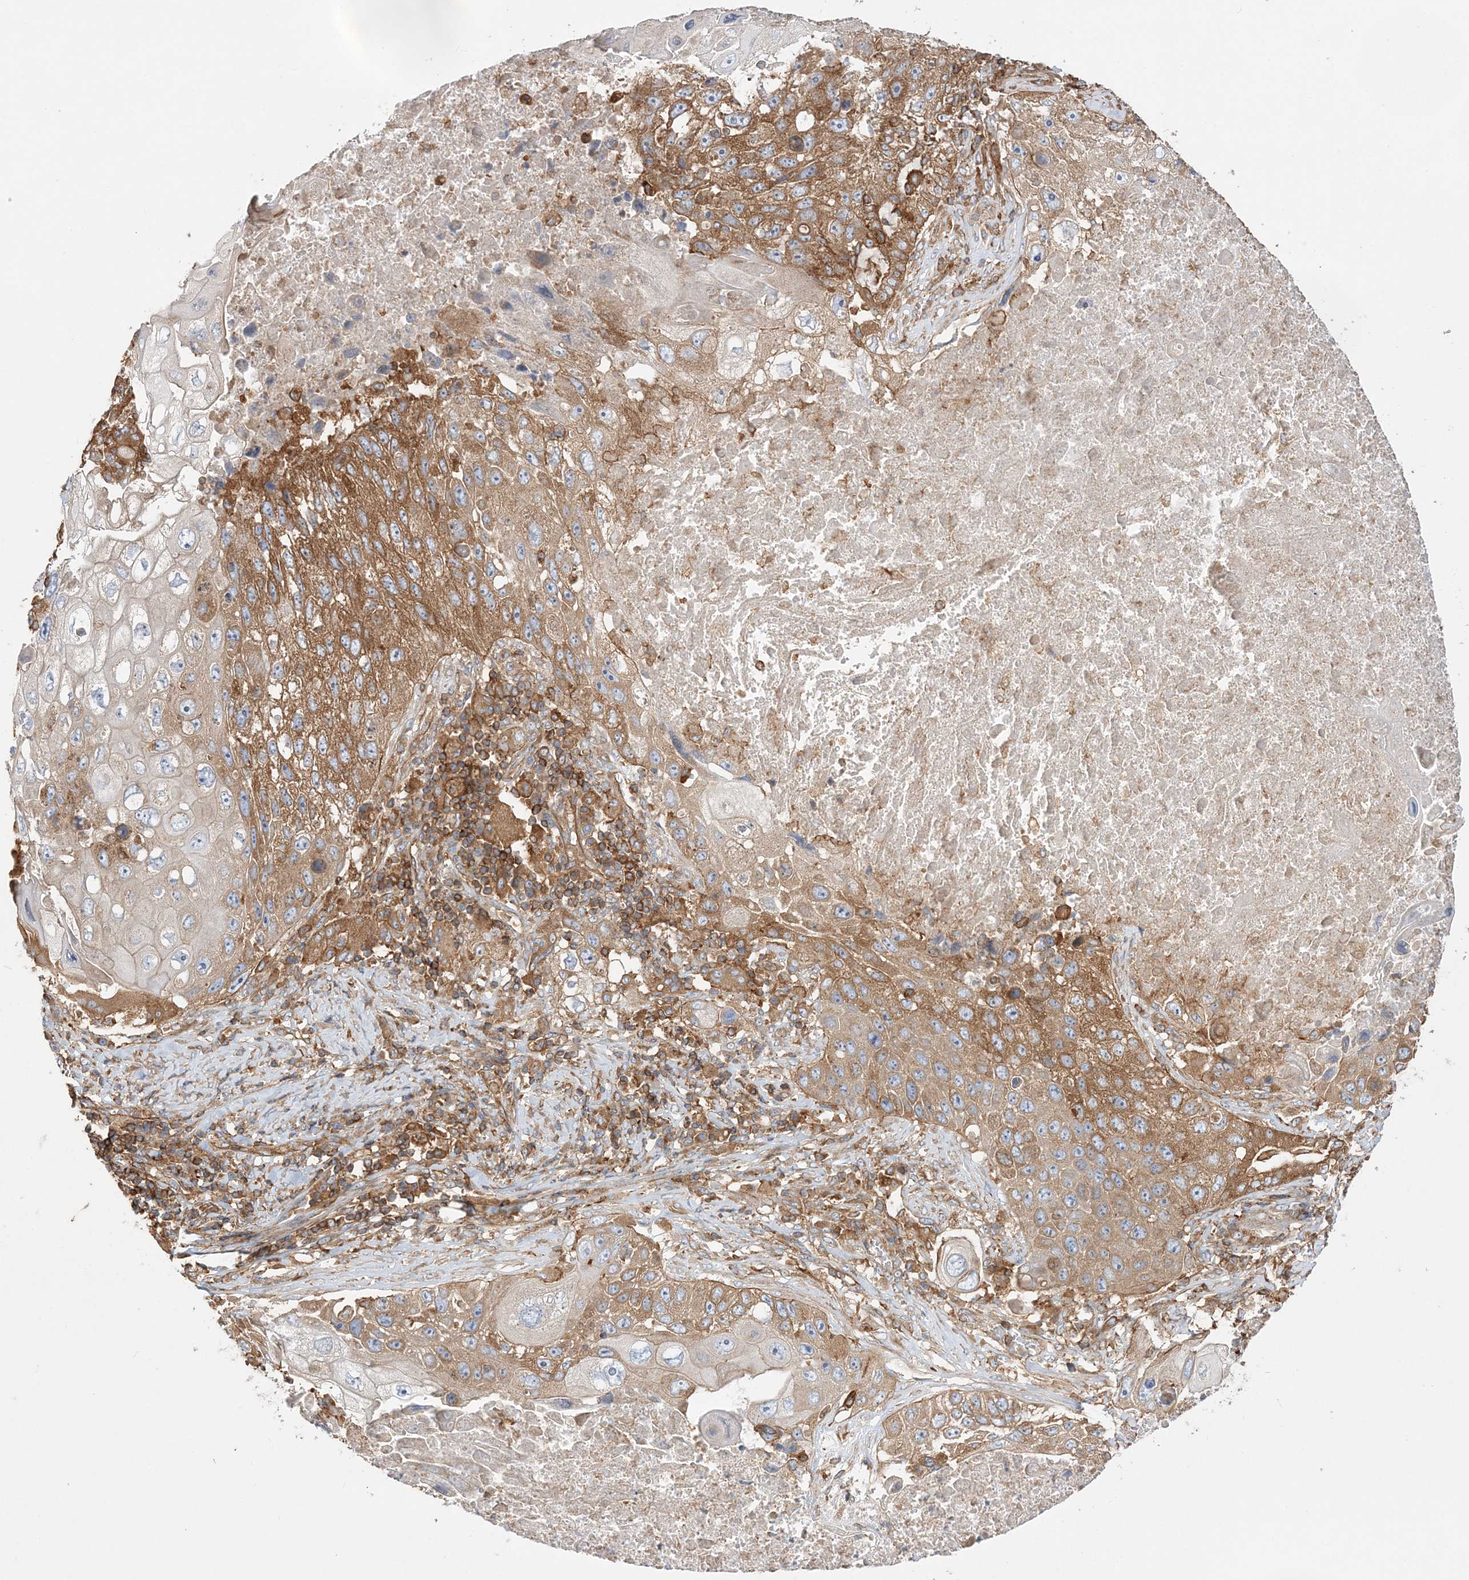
{"staining": {"intensity": "moderate", "quantity": ">75%", "location": "cytoplasmic/membranous"}, "tissue": "lung cancer", "cell_type": "Tumor cells", "image_type": "cancer", "snomed": [{"axis": "morphology", "description": "Squamous cell carcinoma, NOS"}, {"axis": "topography", "description": "Lung"}], "caption": "Squamous cell carcinoma (lung) was stained to show a protein in brown. There is medium levels of moderate cytoplasmic/membranous expression in about >75% of tumor cells.", "gene": "TBC1D5", "patient": {"sex": "male", "age": 61}}